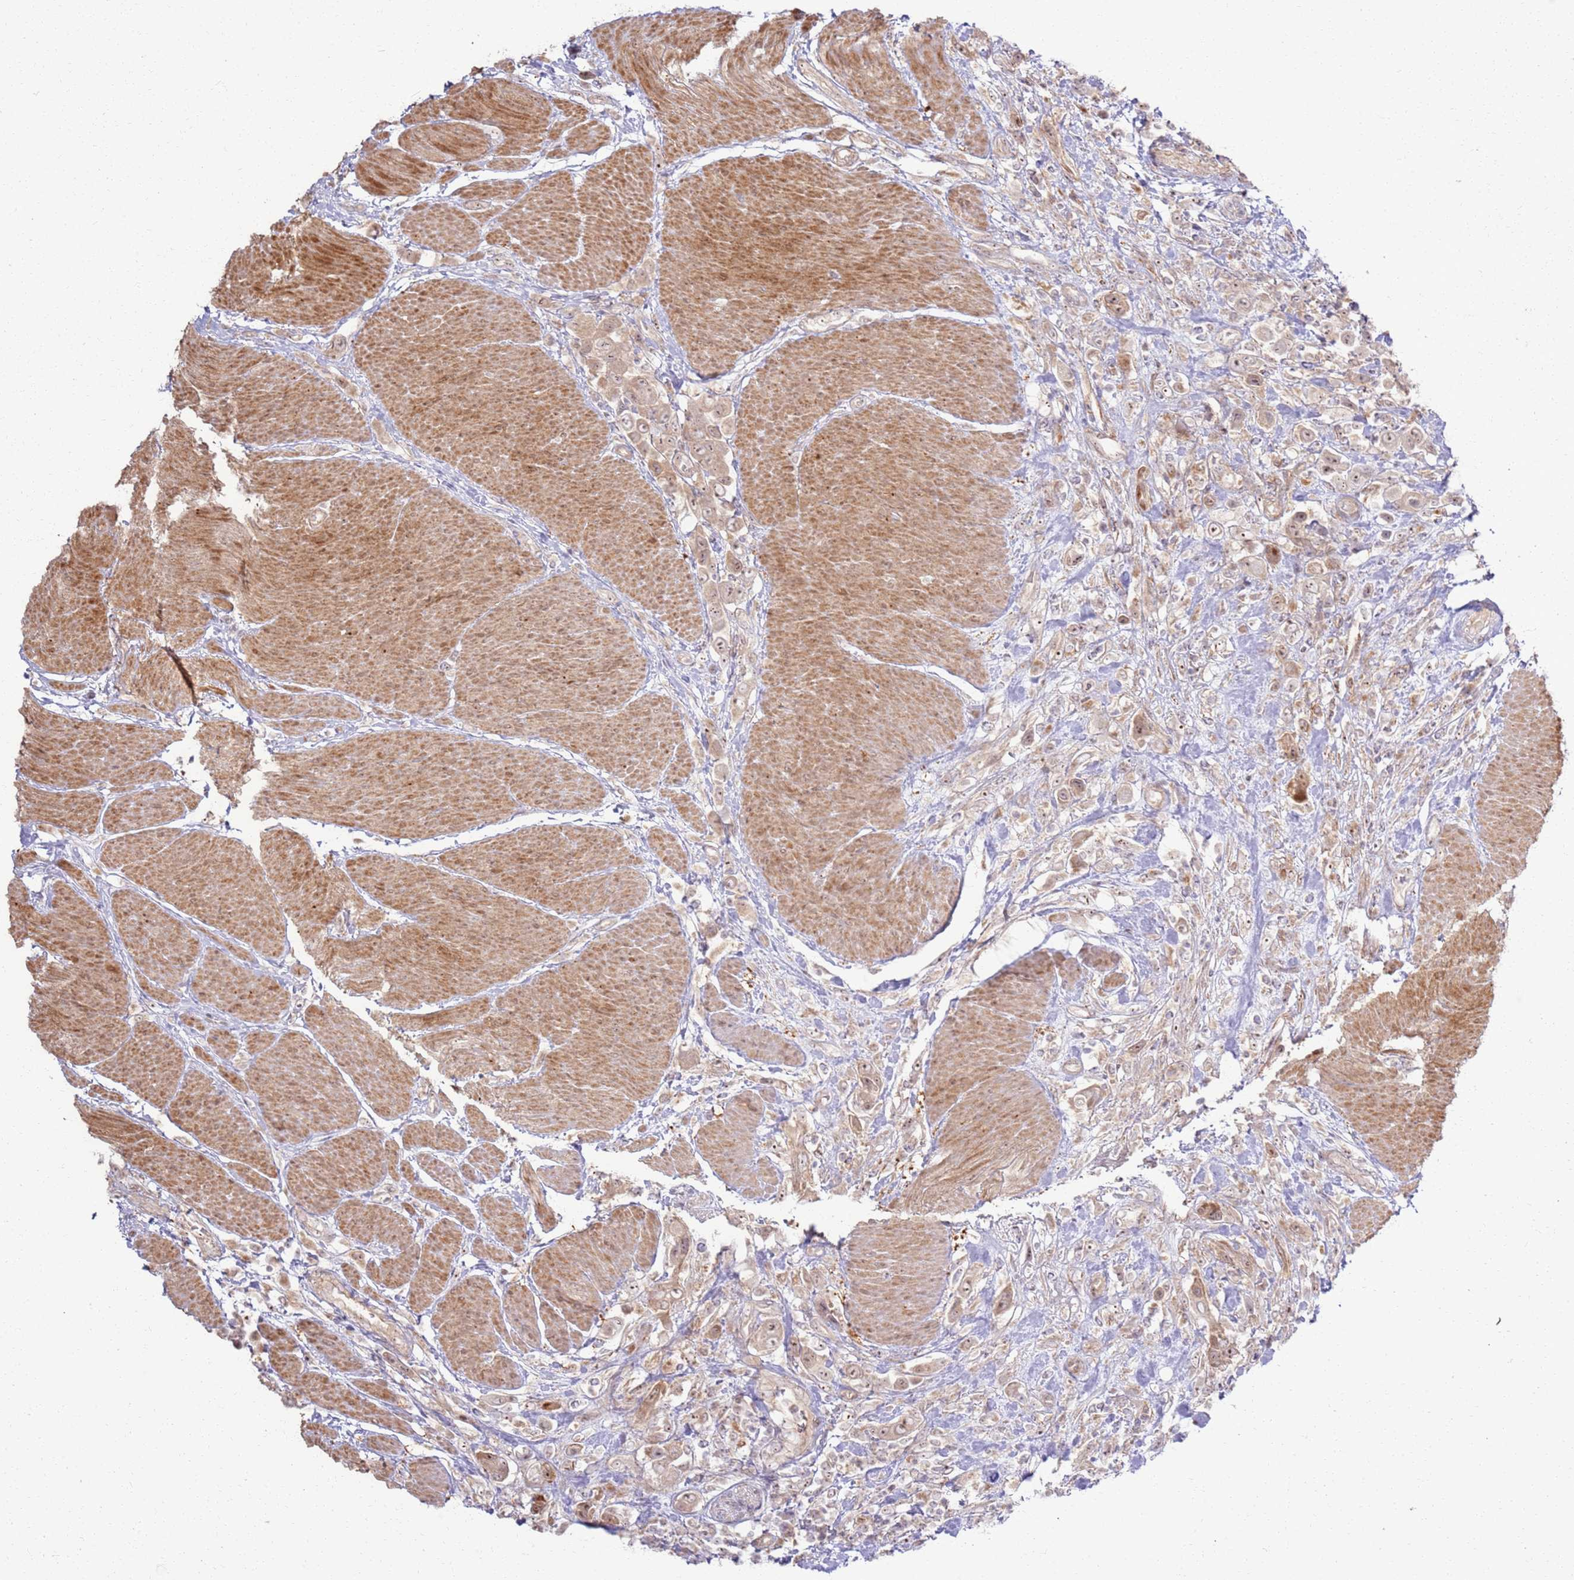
{"staining": {"intensity": "moderate", "quantity": ">75%", "location": "cytoplasmic/membranous,nuclear"}, "tissue": "urothelial cancer", "cell_type": "Tumor cells", "image_type": "cancer", "snomed": [{"axis": "morphology", "description": "Urothelial carcinoma, High grade"}, {"axis": "topography", "description": "Urinary bladder"}], "caption": "Immunohistochemistry (IHC) of human high-grade urothelial carcinoma displays medium levels of moderate cytoplasmic/membranous and nuclear expression in approximately >75% of tumor cells.", "gene": "CNPY1", "patient": {"sex": "male", "age": 50}}